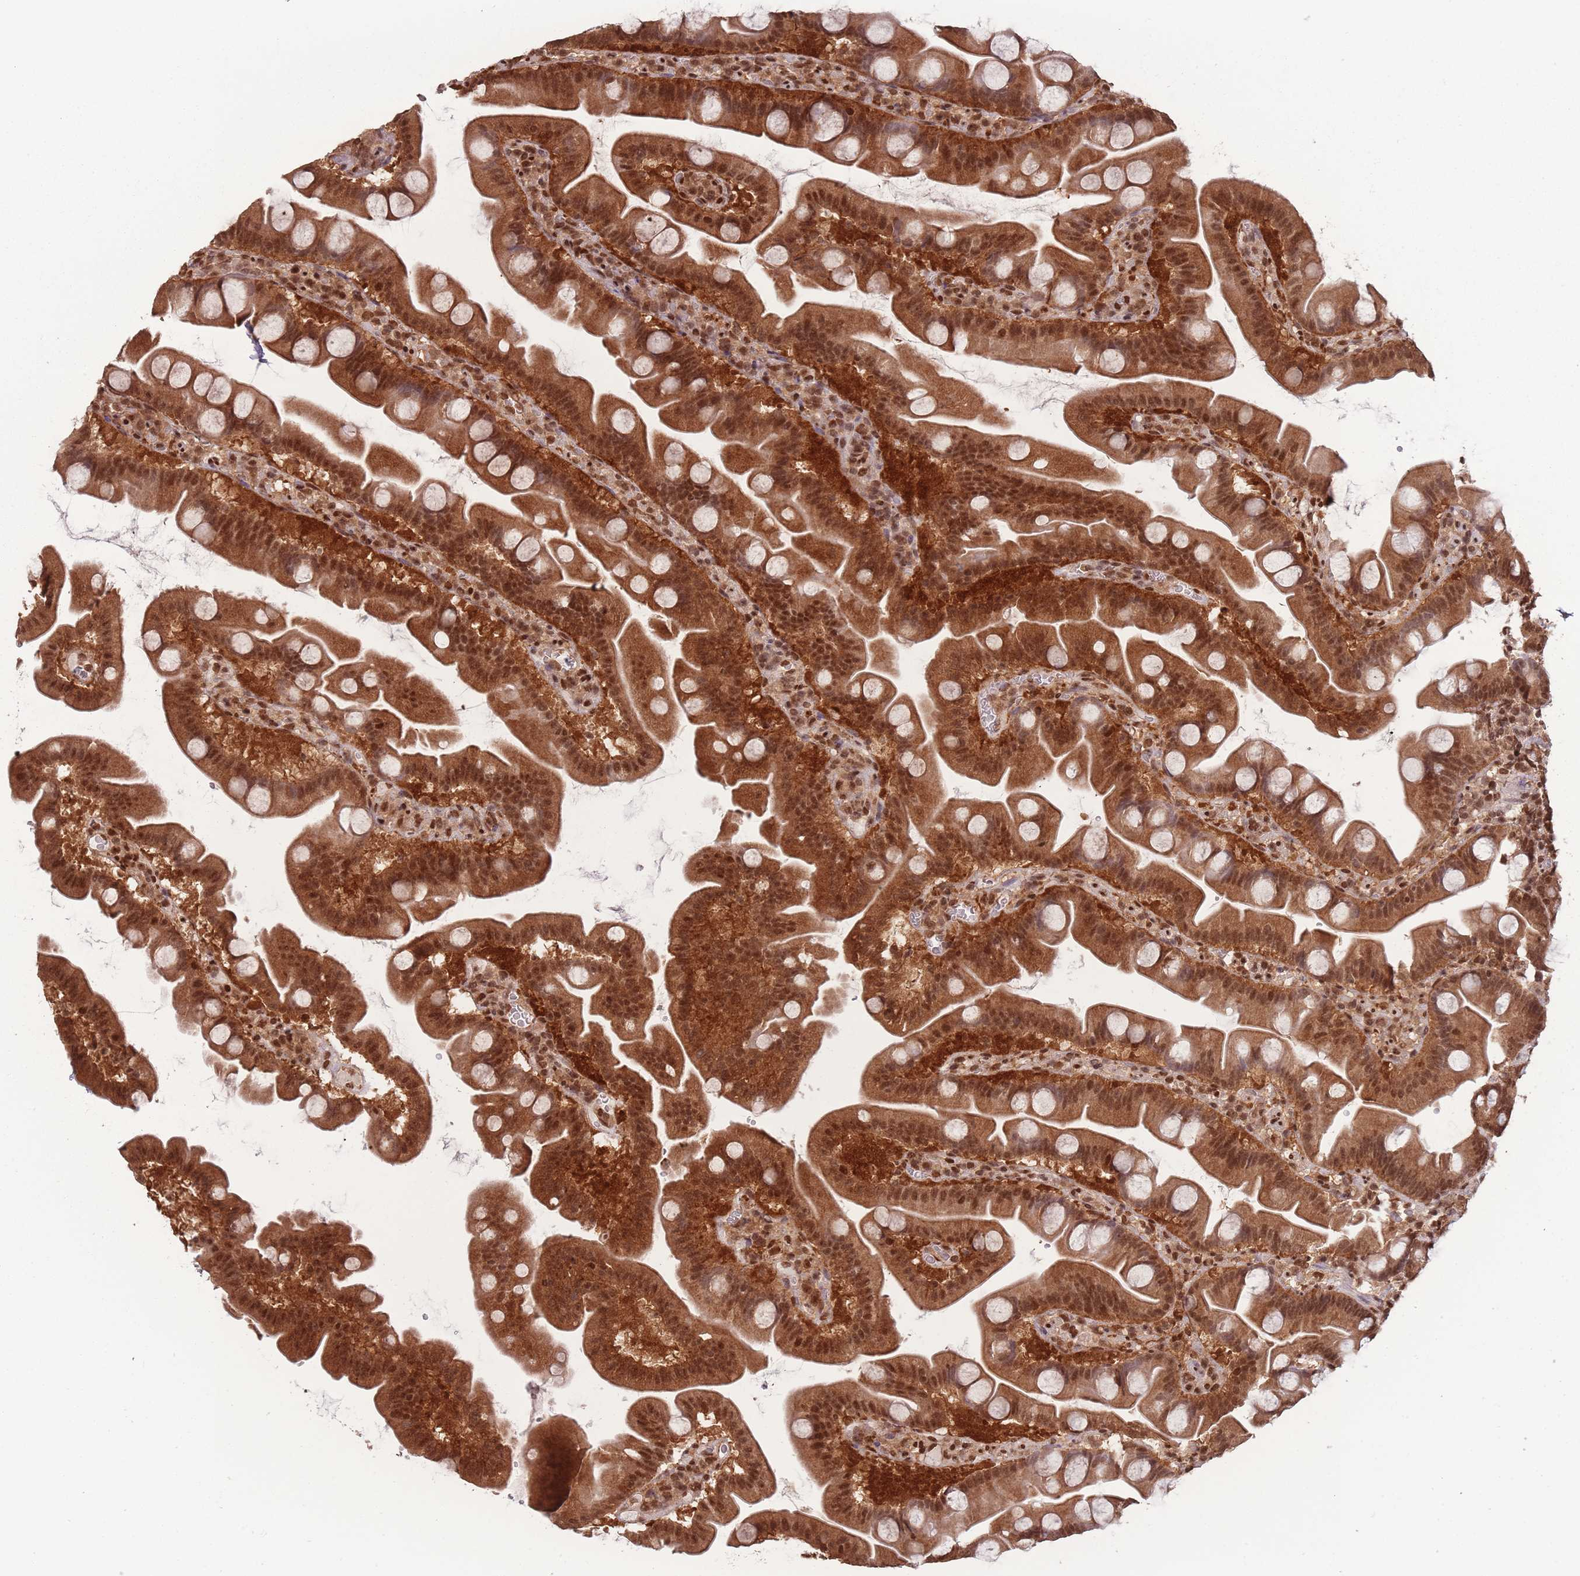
{"staining": {"intensity": "strong", "quantity": ">75%", "location": "cytoplasmic/membranous,nuclear"}, "tissue": "small intestine", "cell_type": "Glandular cells", "image_type": "normal", "snomed": [{"axis": "morphology", "description": "Normal tissue, NOS"}, {"axis": "topography", "description": "Small intestine"}], "caption": "This is an image of immunohistochemistry (IHC) staining of unremarkable small intestine, which shows strong positivity in the cytoplasmic/membranous,nuclear of glandular cells.", "gene": "RPS27A", "patient": {"sex": "female", "age": 68}}